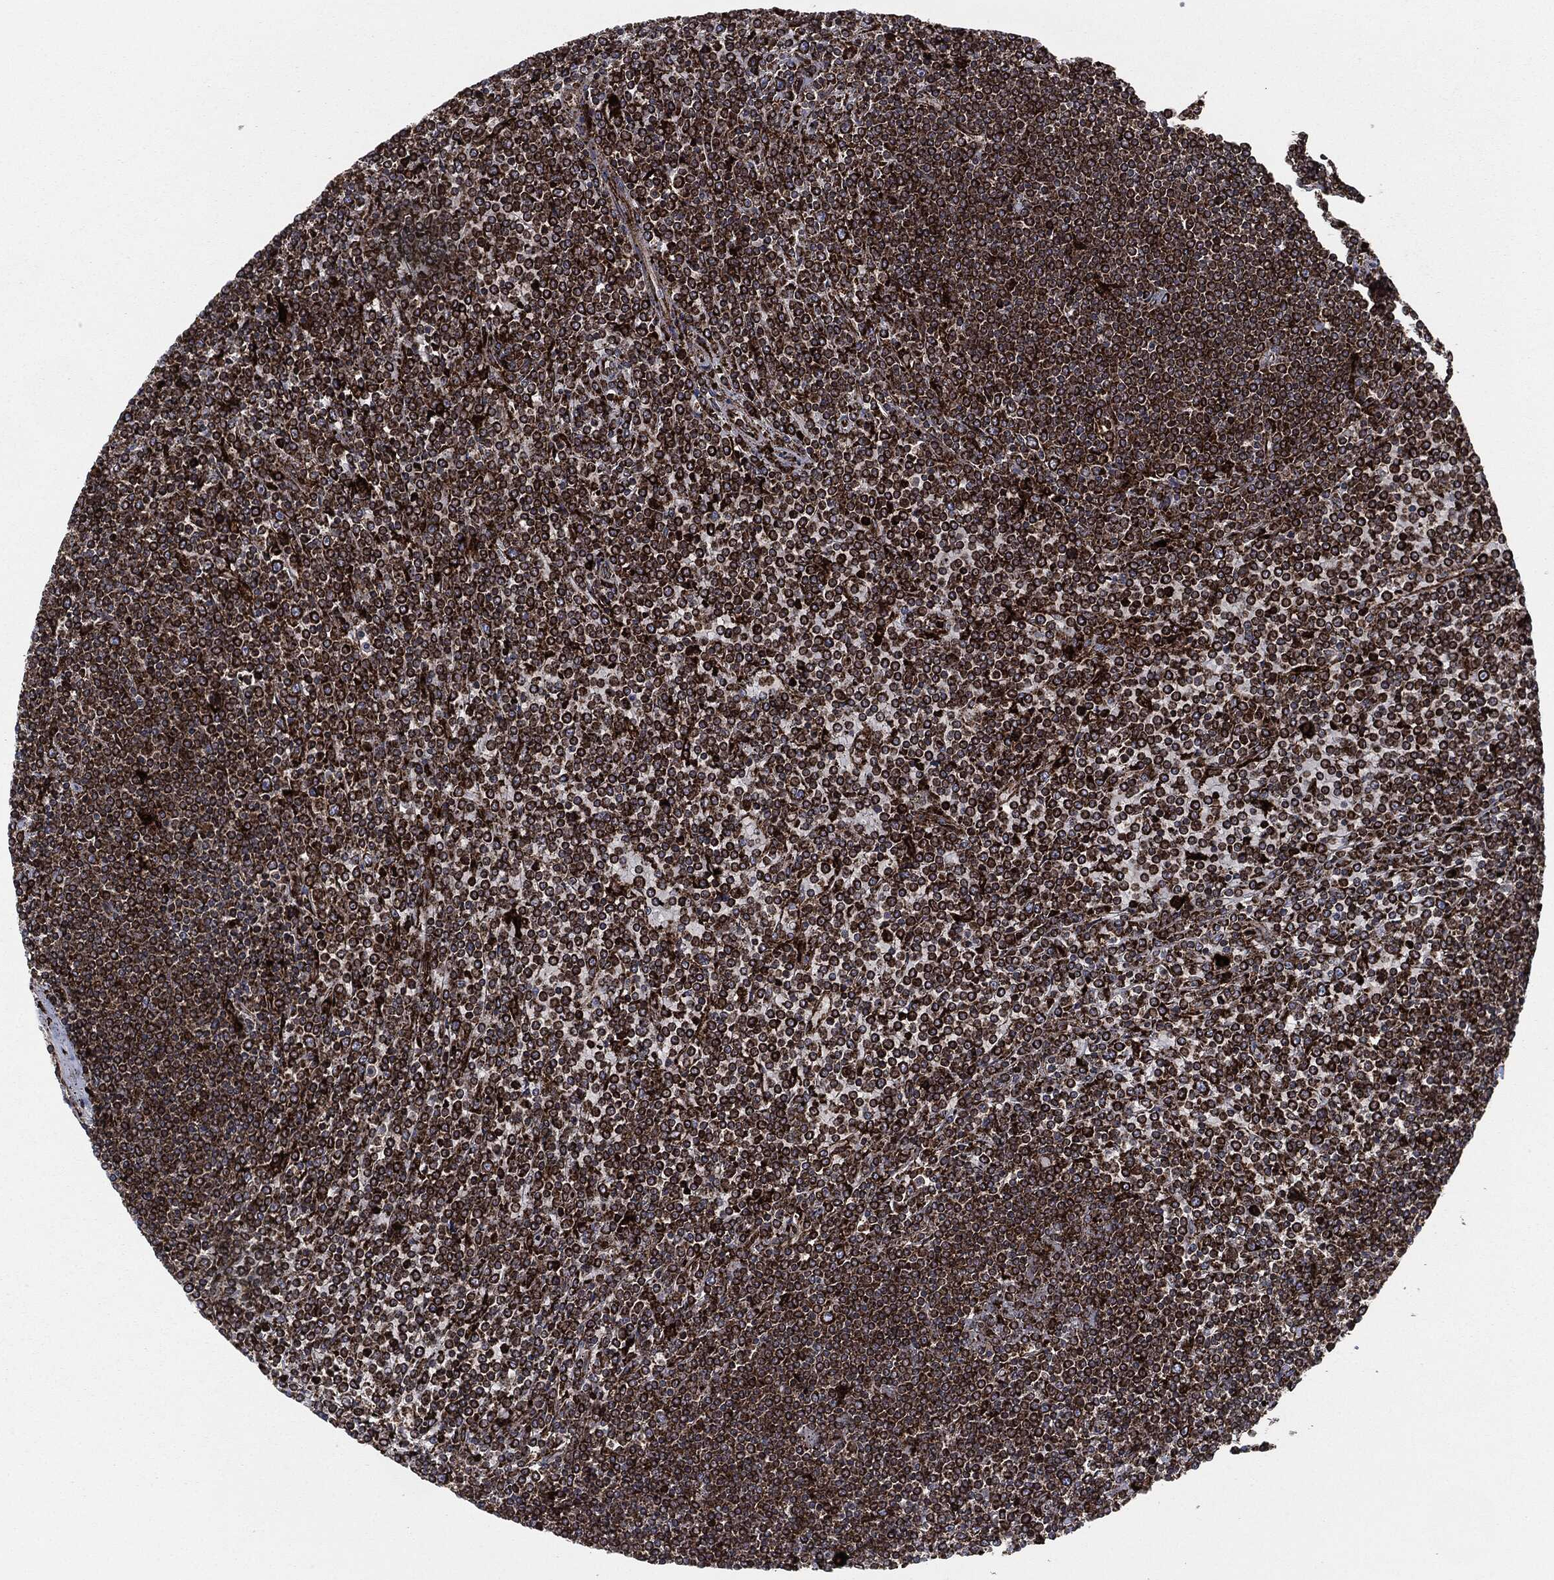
{"staining": {"intensity": "strong", "quantity": ">75%", "location": "cytoplasmic/membranous"}, "tissue": "lymphoma", "cell_type": "Tumor cells", "image_type": "cancer", "snomed": [{"axis": "morphology", "description": "Malignant lymphoma, non-Hodgkin's type, Low grade"}, {"axis": "topography", "description": "Spleen"}], "caption": "Tumor cells exhibit high levels of strong cytoplasmic/membranous positivity in approximately >75% of cells in human lymphoma. Immunohistochemistry (ihc) stains the protein of interest in brown and the nuclei are stained blue.", "gene": "CALR", "patient": {"sex": "female", "age": 19}}